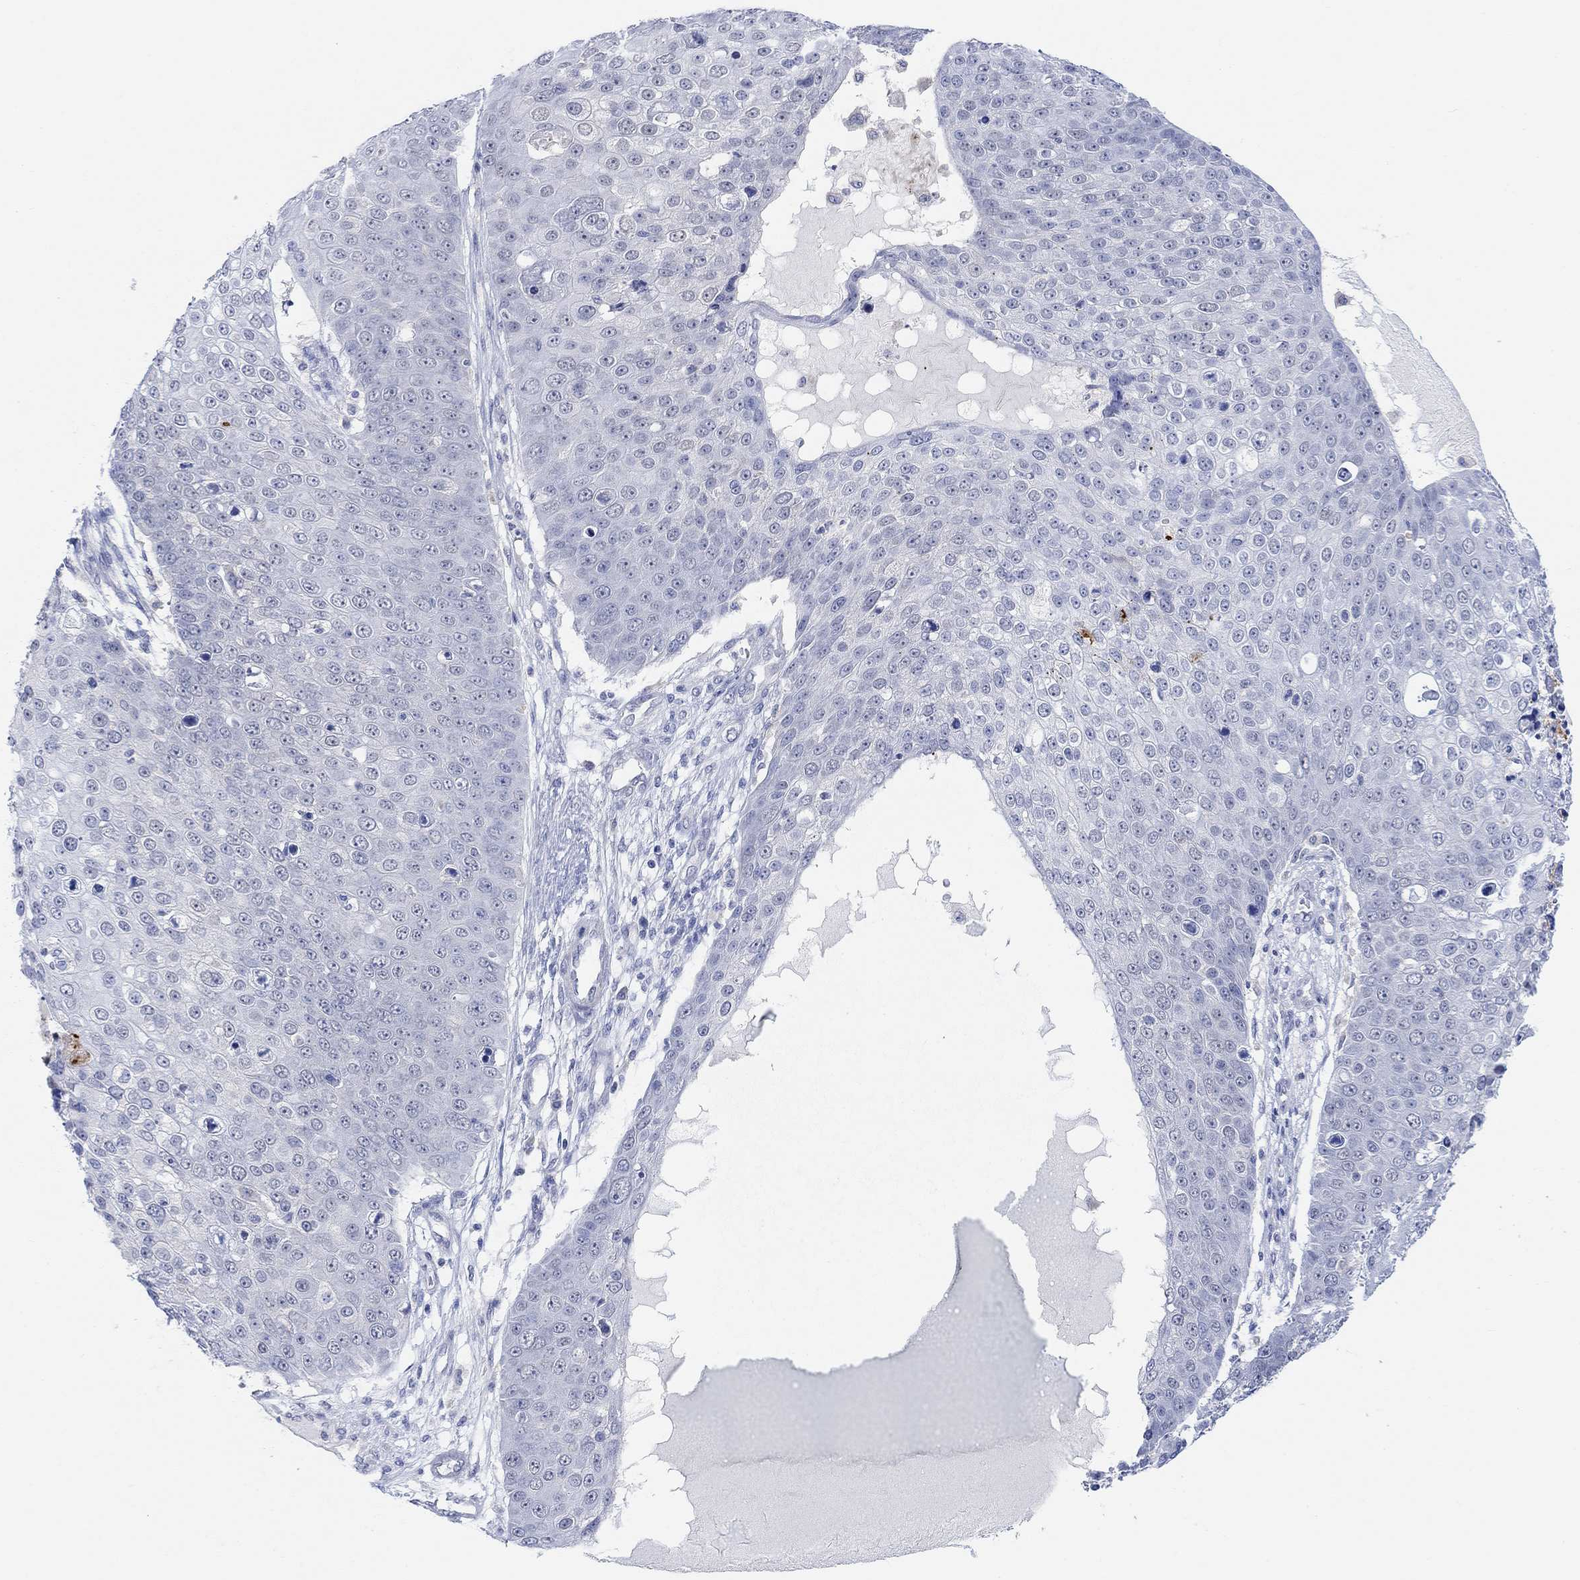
{"staining": {"intensity": "negative", "quantity": "none", "location": "none"}, "tissue": "skin cancer", "cell_type": "Tumor cells", "image_type": "cancer", "snomed": [{"axis": "morphology", "description": "Squamous cell carcinoma, NOS"}, {"axis": "topography", "description": "Skin"}], "caption": "Immunohistochemistry (IHC) micrograph of skin squamous cell carcinoma stained for a protein (brown), which exhibits no positivity in tumor cells.", "gene": "RIMS1", "patient": {"sex": "male", "age": 71}}